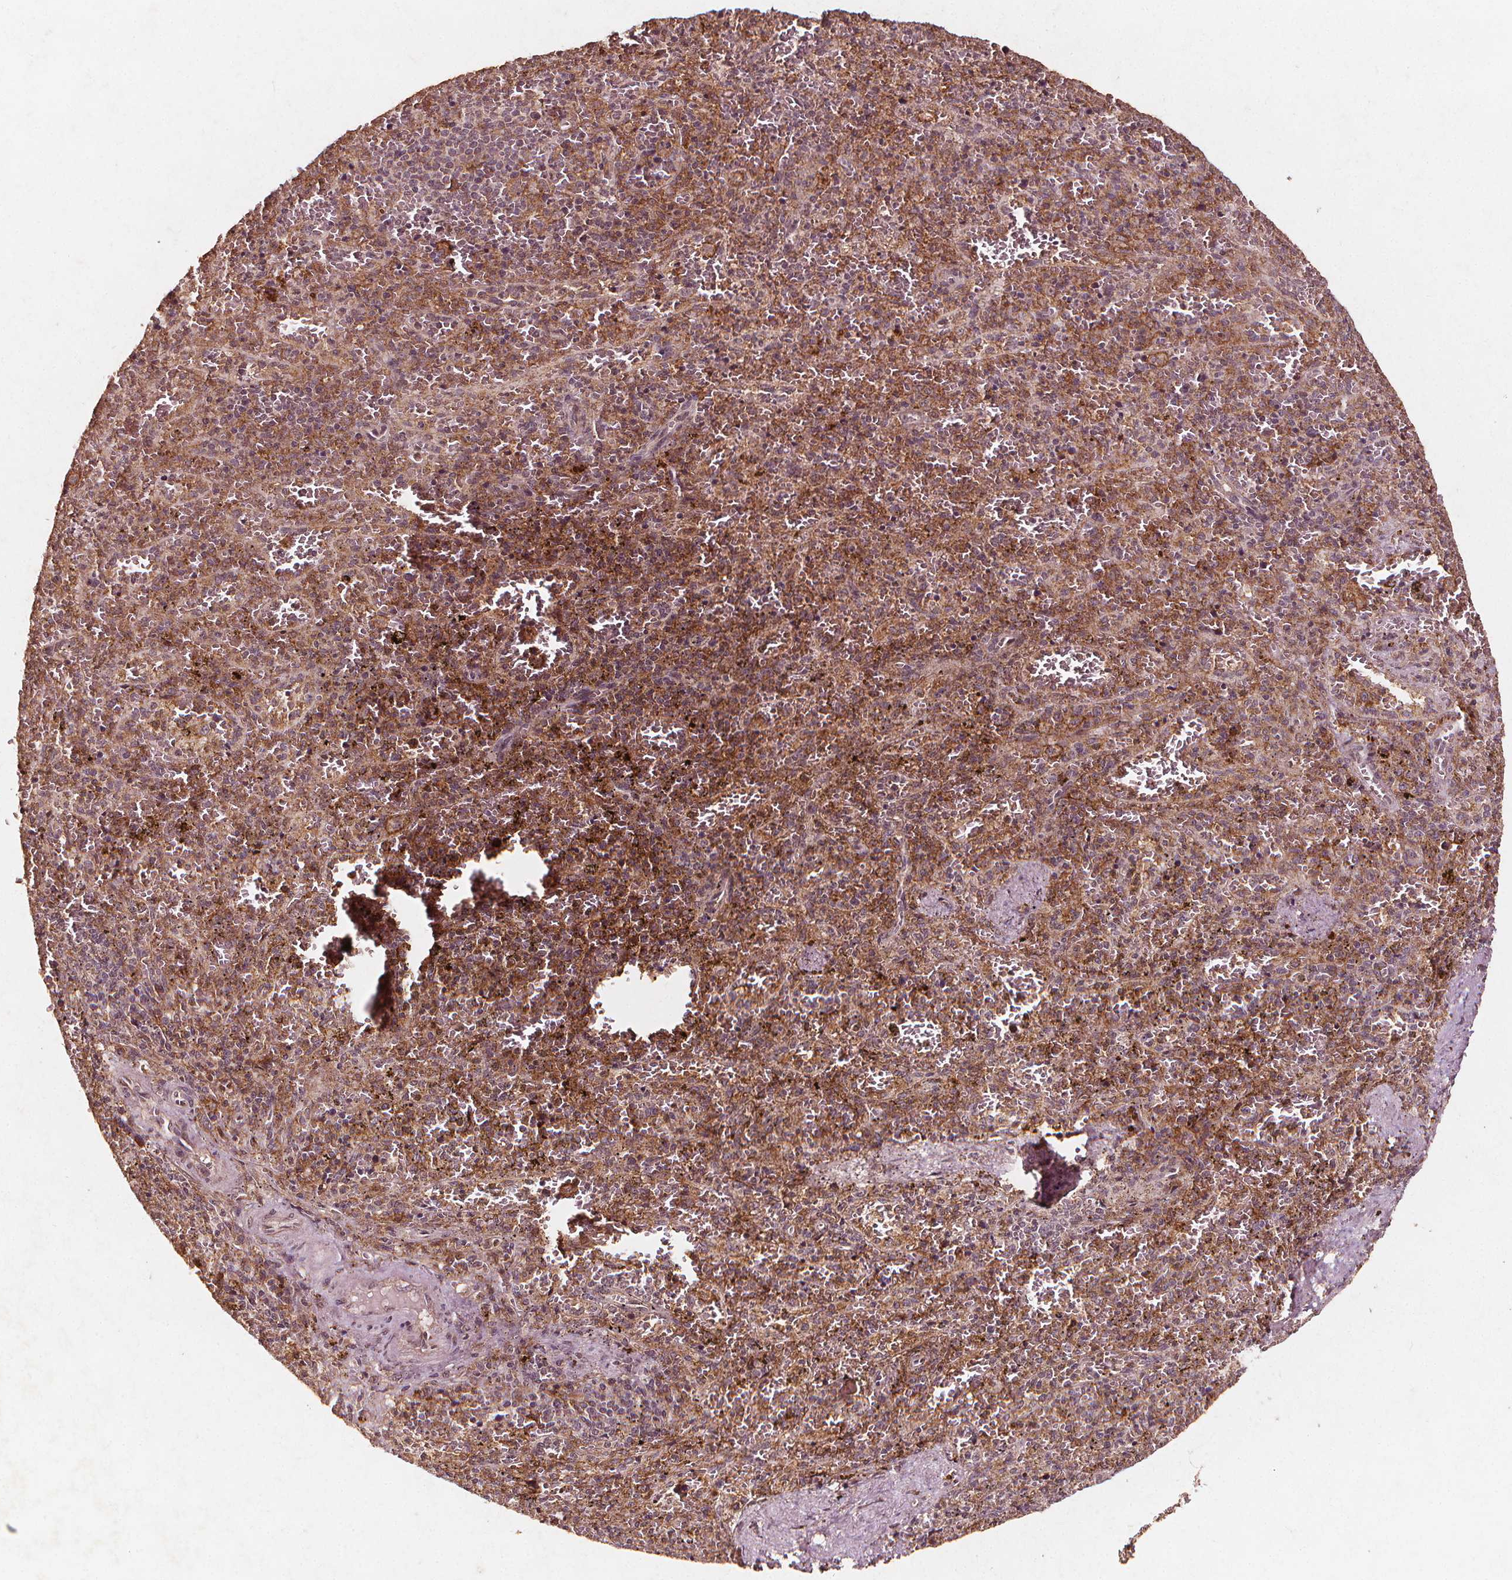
{"staining": {"intensity": "moderate", "quantity": "<25%", "location": "cytoplasmic/membranous"}, "tissue": "spleen", "cell_type": "Cells in red pulp", "image_type": "normal", "snomed": [{"axis": "morphology", "description": "Normal tissue, NOS"}, {"axis": "topography", "description": "Spleen"}], "caption": "This histopathology image exhibits unremarkable spleen stained with immunohistochemistry to label a protein in brown. The cytoplasmic/membranous of cells in red pulp show moderate positivity for the protein. Nuclei are counter-stained blue.", "gene": "ABCA1", "patient": {"sex": "female", "age": 50}}